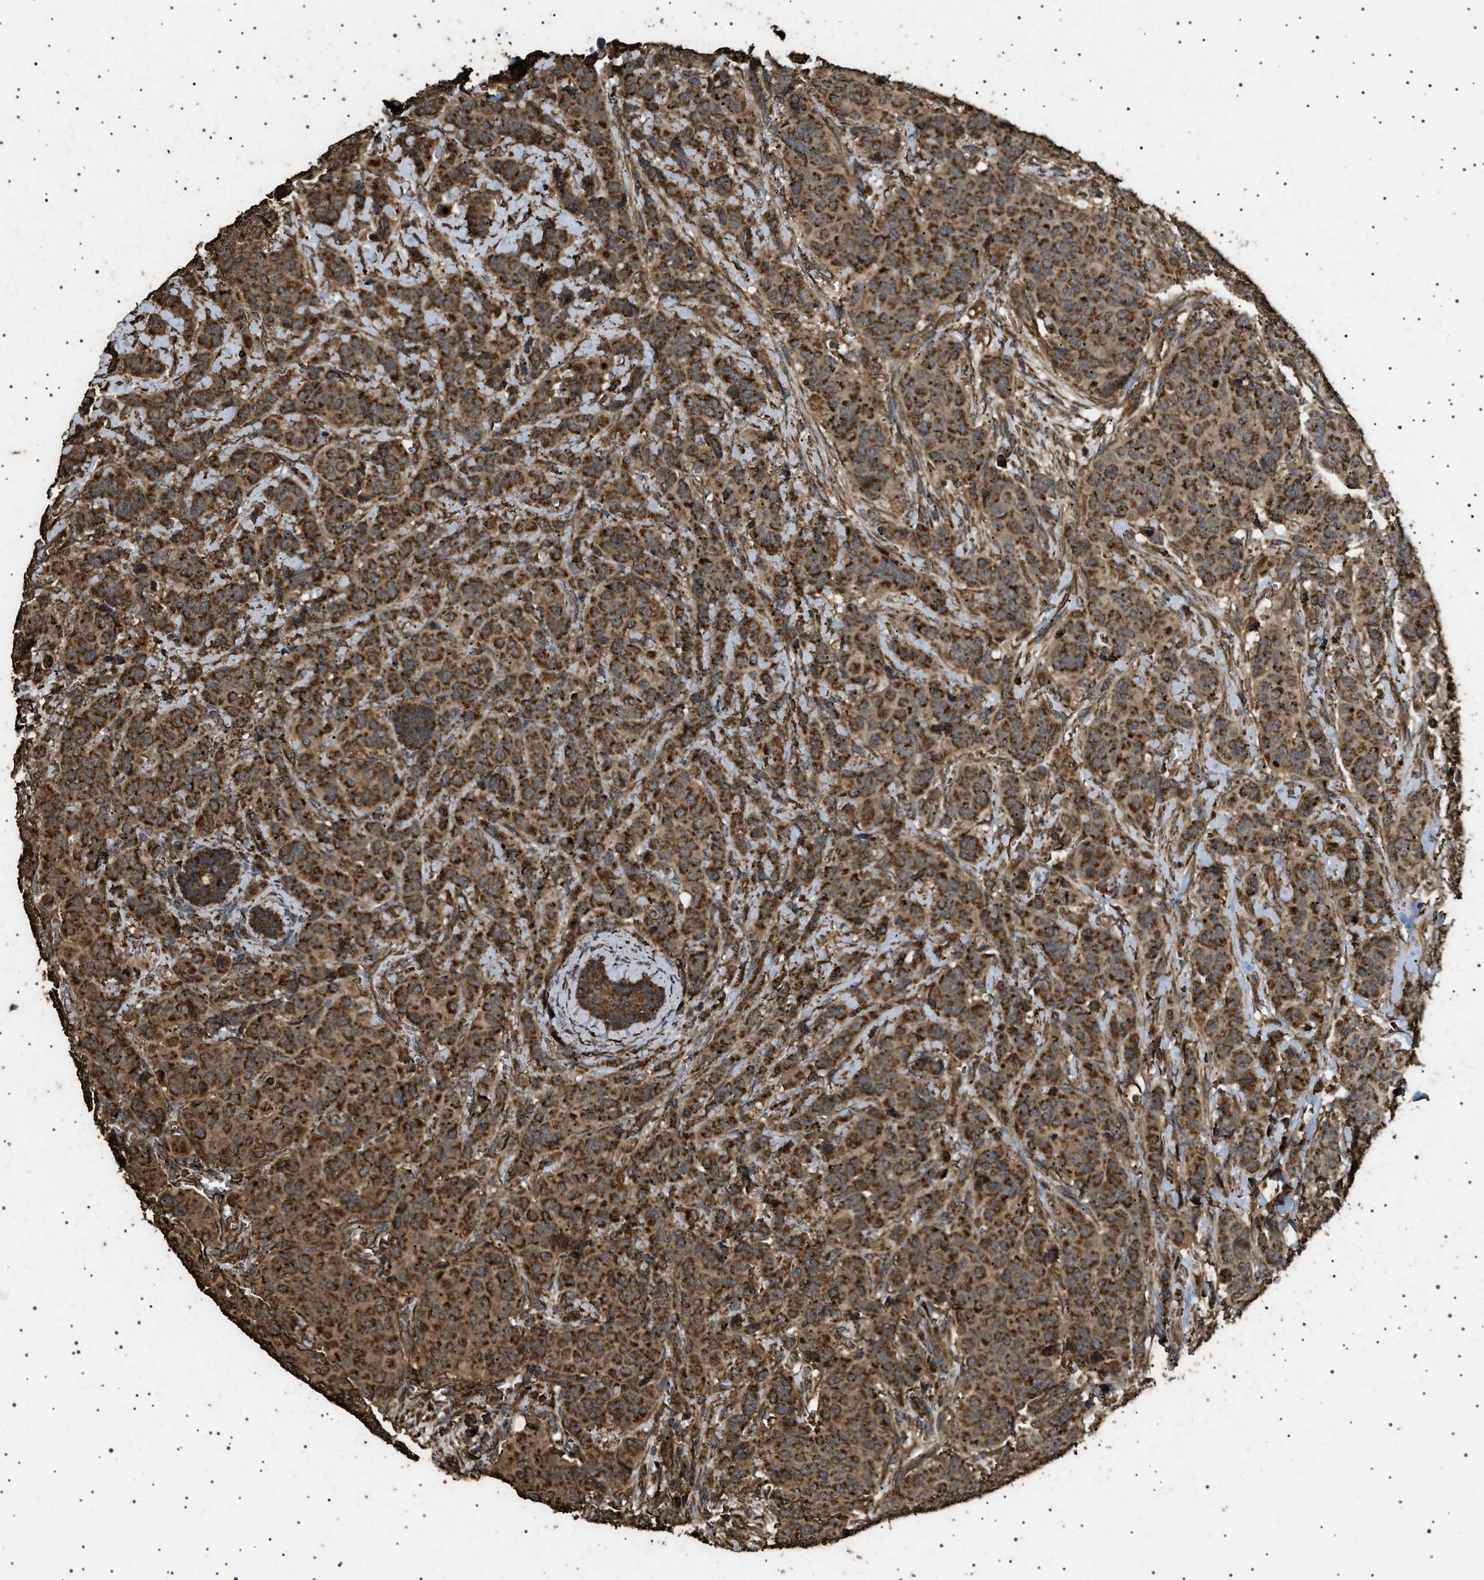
{"staining": {"intensity": "strong", "quantity": ">75%", "location": "cytoplasmic/membranous"}, "tissue": "breast cancer", "cell_type": "Tumor cells", "image_type": "cancer", "snomed": [{"axis": "morphology", "description": "Normal tissue, NOS"}, {"axis": "morphology", "description": "Duct carcinoma"}, {"axis": "topography", "description": "Breast"}], "caption": "High-power microscopy captured an immunohistochemistry photomicrograph of intraductal carcinoma (breast), revealing strong cytoplasmic/membranous positivity in approximately >75% of tumor cells.", "gene": "CYRIA", "patient": {"sex": "female", "age": 40}}